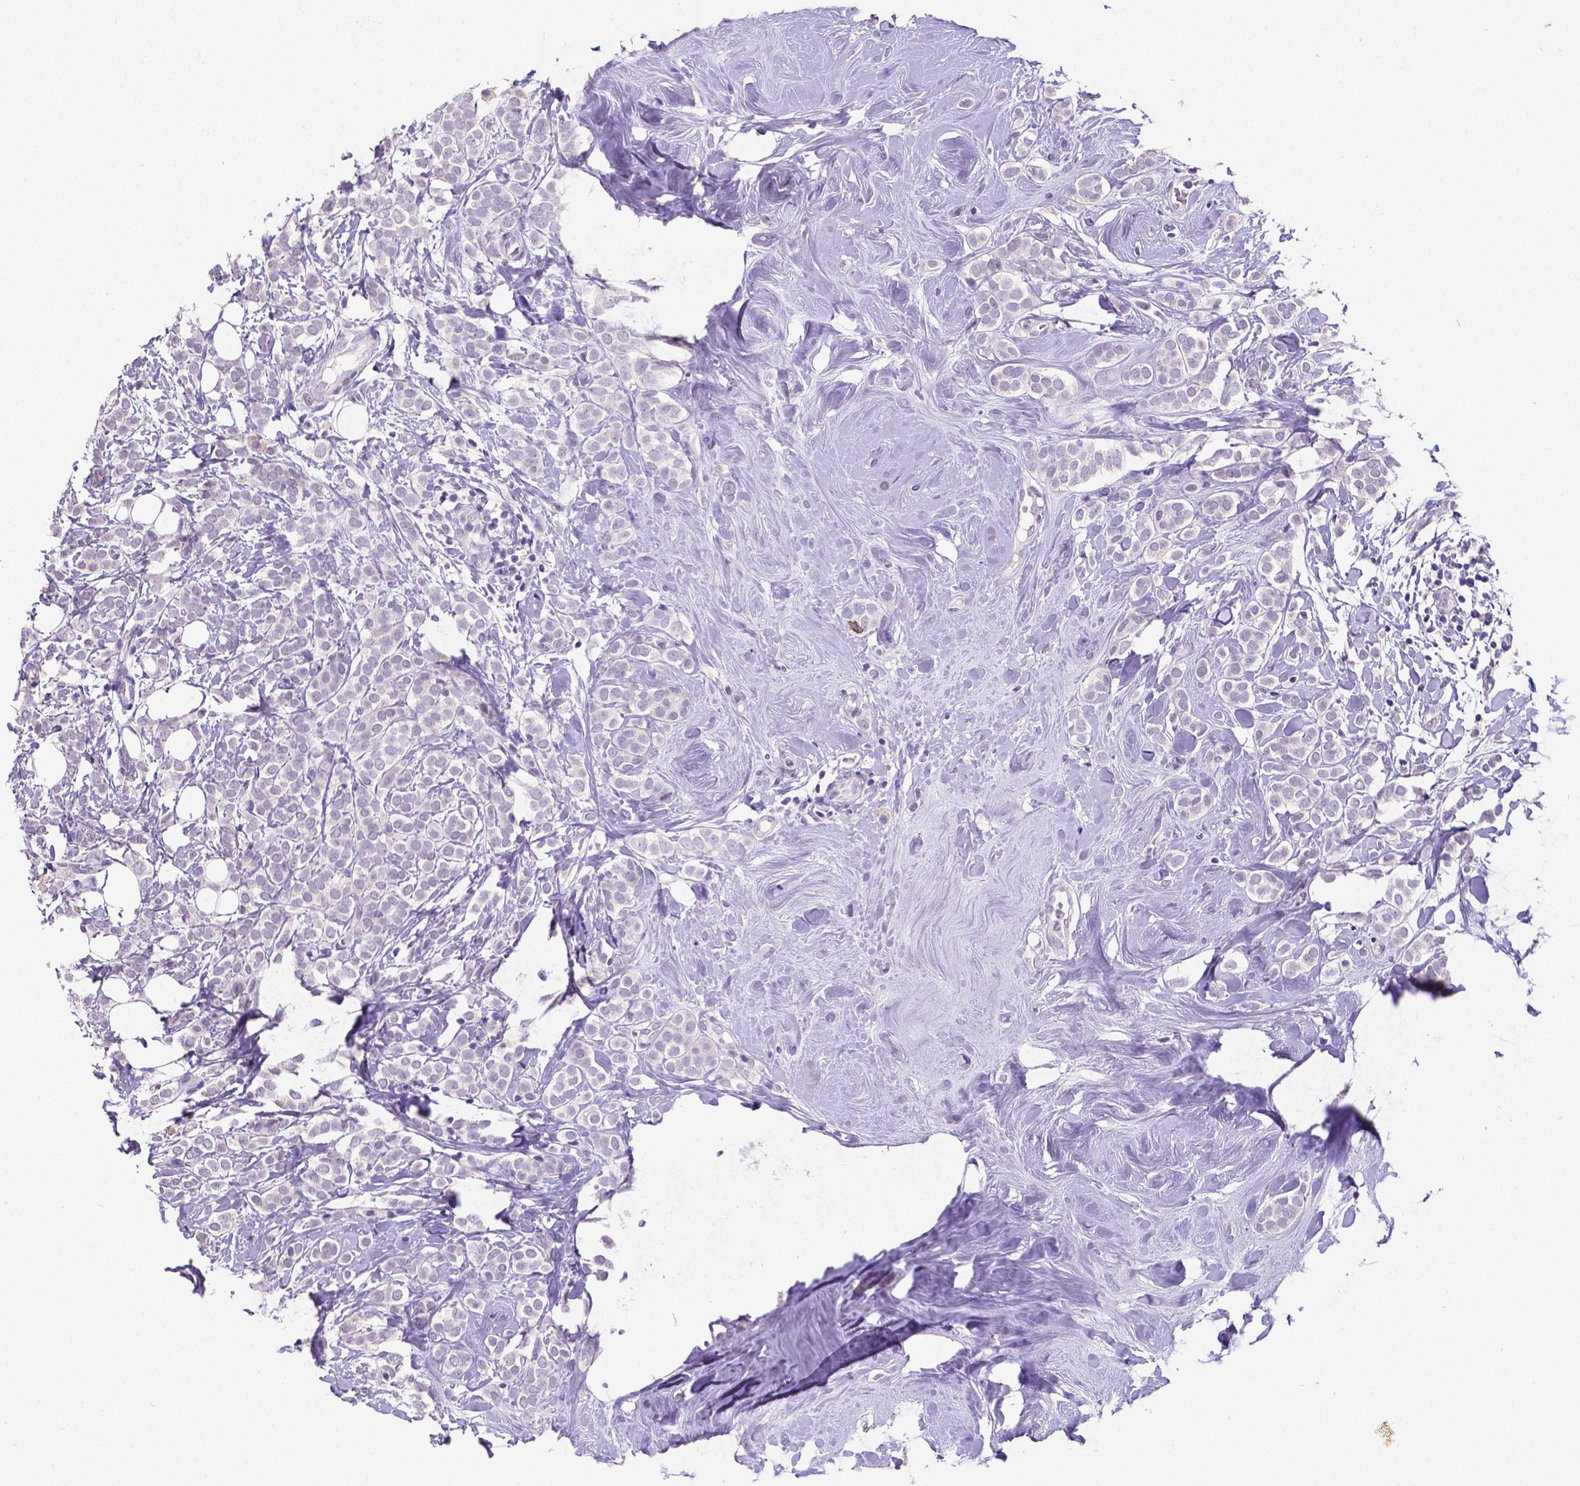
{"staining": {"intensity": "negative", "quantity": "none", "location": "none"}, "tissue": "breast cancer", "cell_type": "Tumor cells", "image_type": "cancer", "snomed": [{"axis": "morphology", "description": "Lobular carcinoma"}, {"axis": "topography", "description": "Breast"}], "caption": "DAB immunohistochemical staining of human breast cancer (lobular carcinoma) shows no significant staining in tumor cells.", "gene": "SATB2", "patient": {"sex": "female", "age": 49}}